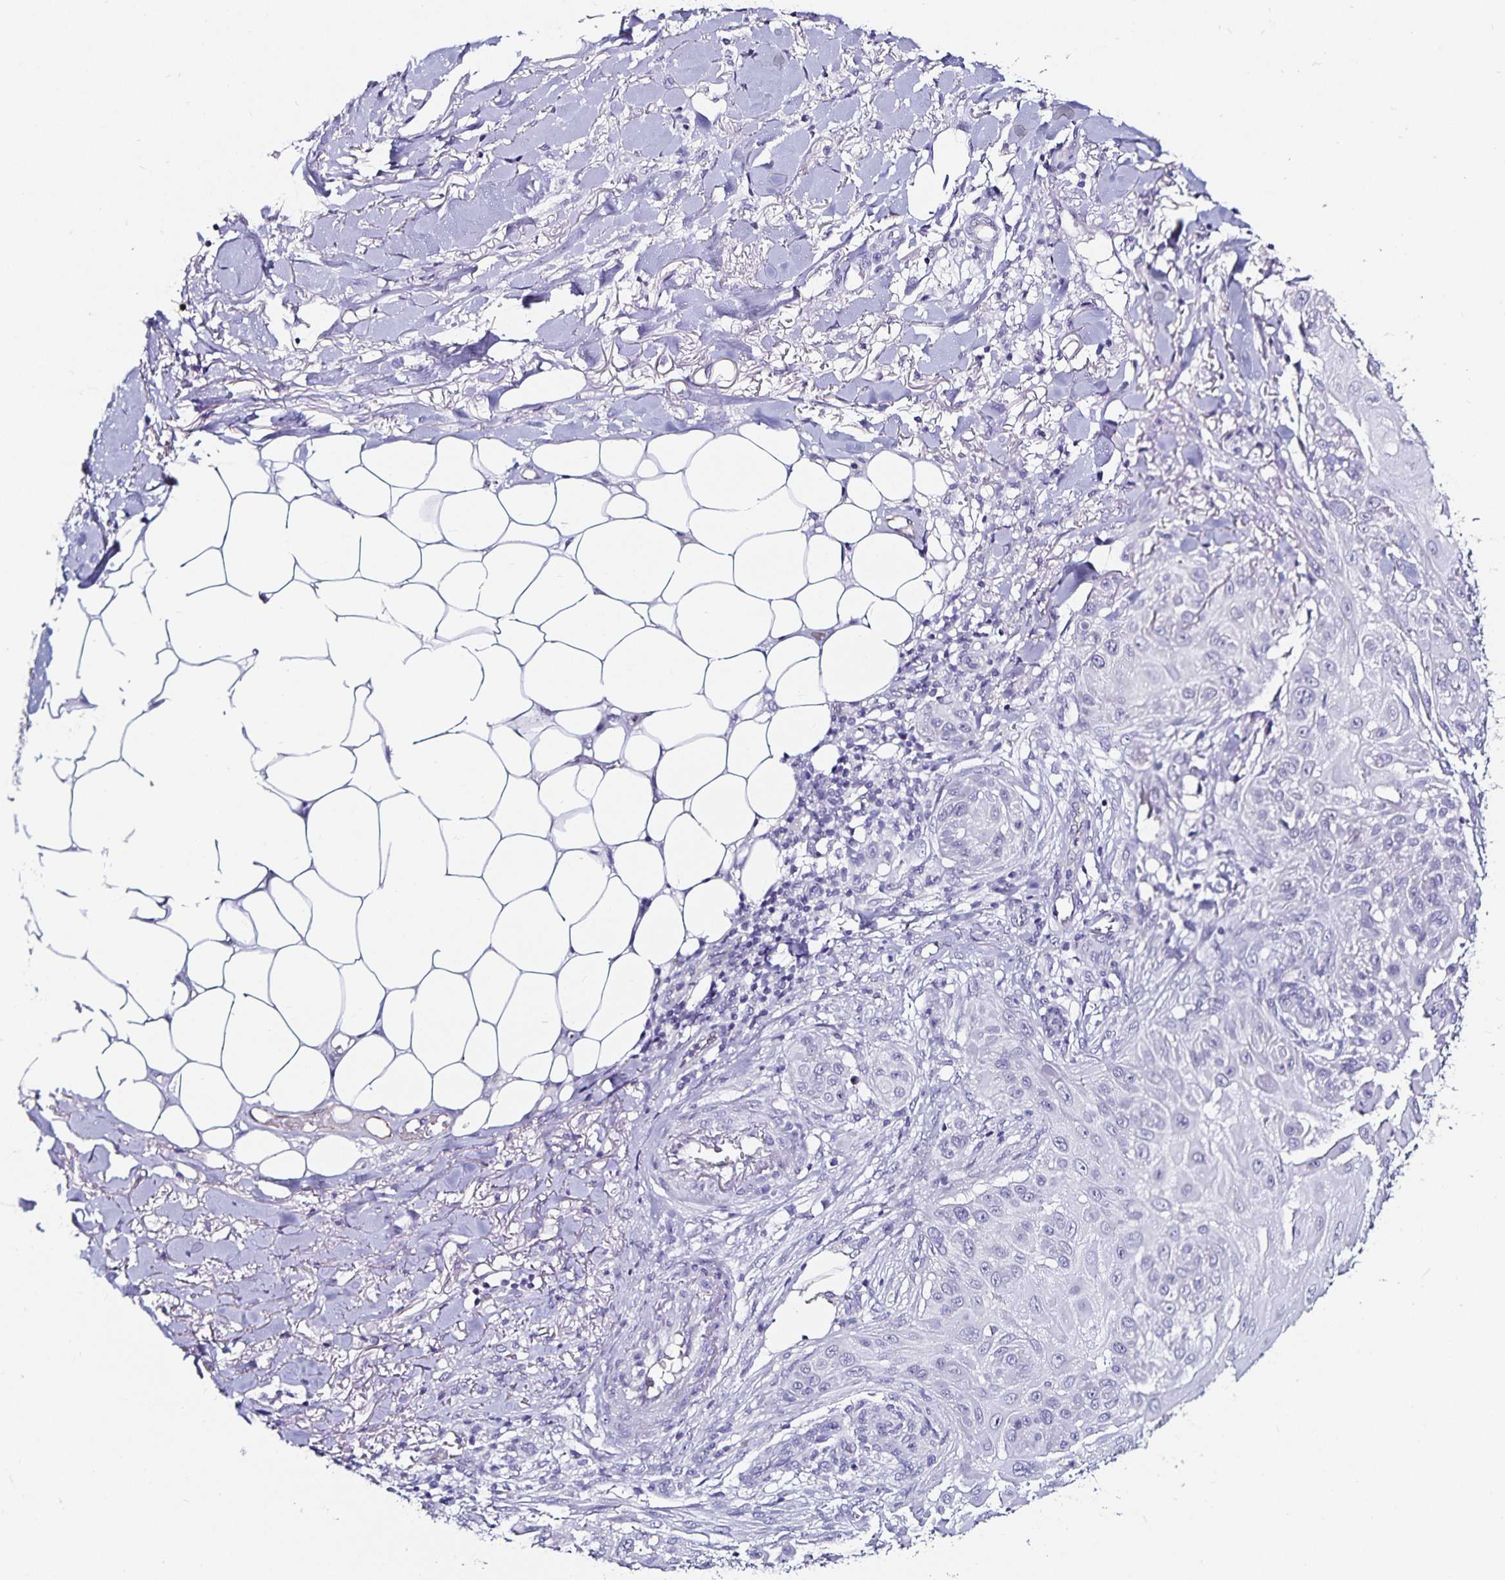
{"staining": {"intensity": "negative", "quantity": "none", "location": "none"}, "tissue": "skin cancer", "cell_type": "Tumor cells", "image_type": "cancer", "snomed": [{"axis": "morphology", "description": "Squamous cell carcinoma, NOS"}, {"axis": "topography", "description": "Skin"}], "caption": "High power microscopy histopathology image of an immunohistochemistry (IHC) histopathology image of squamous cell carcinoma (skin), revealing no significant positivity in tumor cells.", "gene": "TSPAN7", "patient": {"sex": "female", "age": 91}}